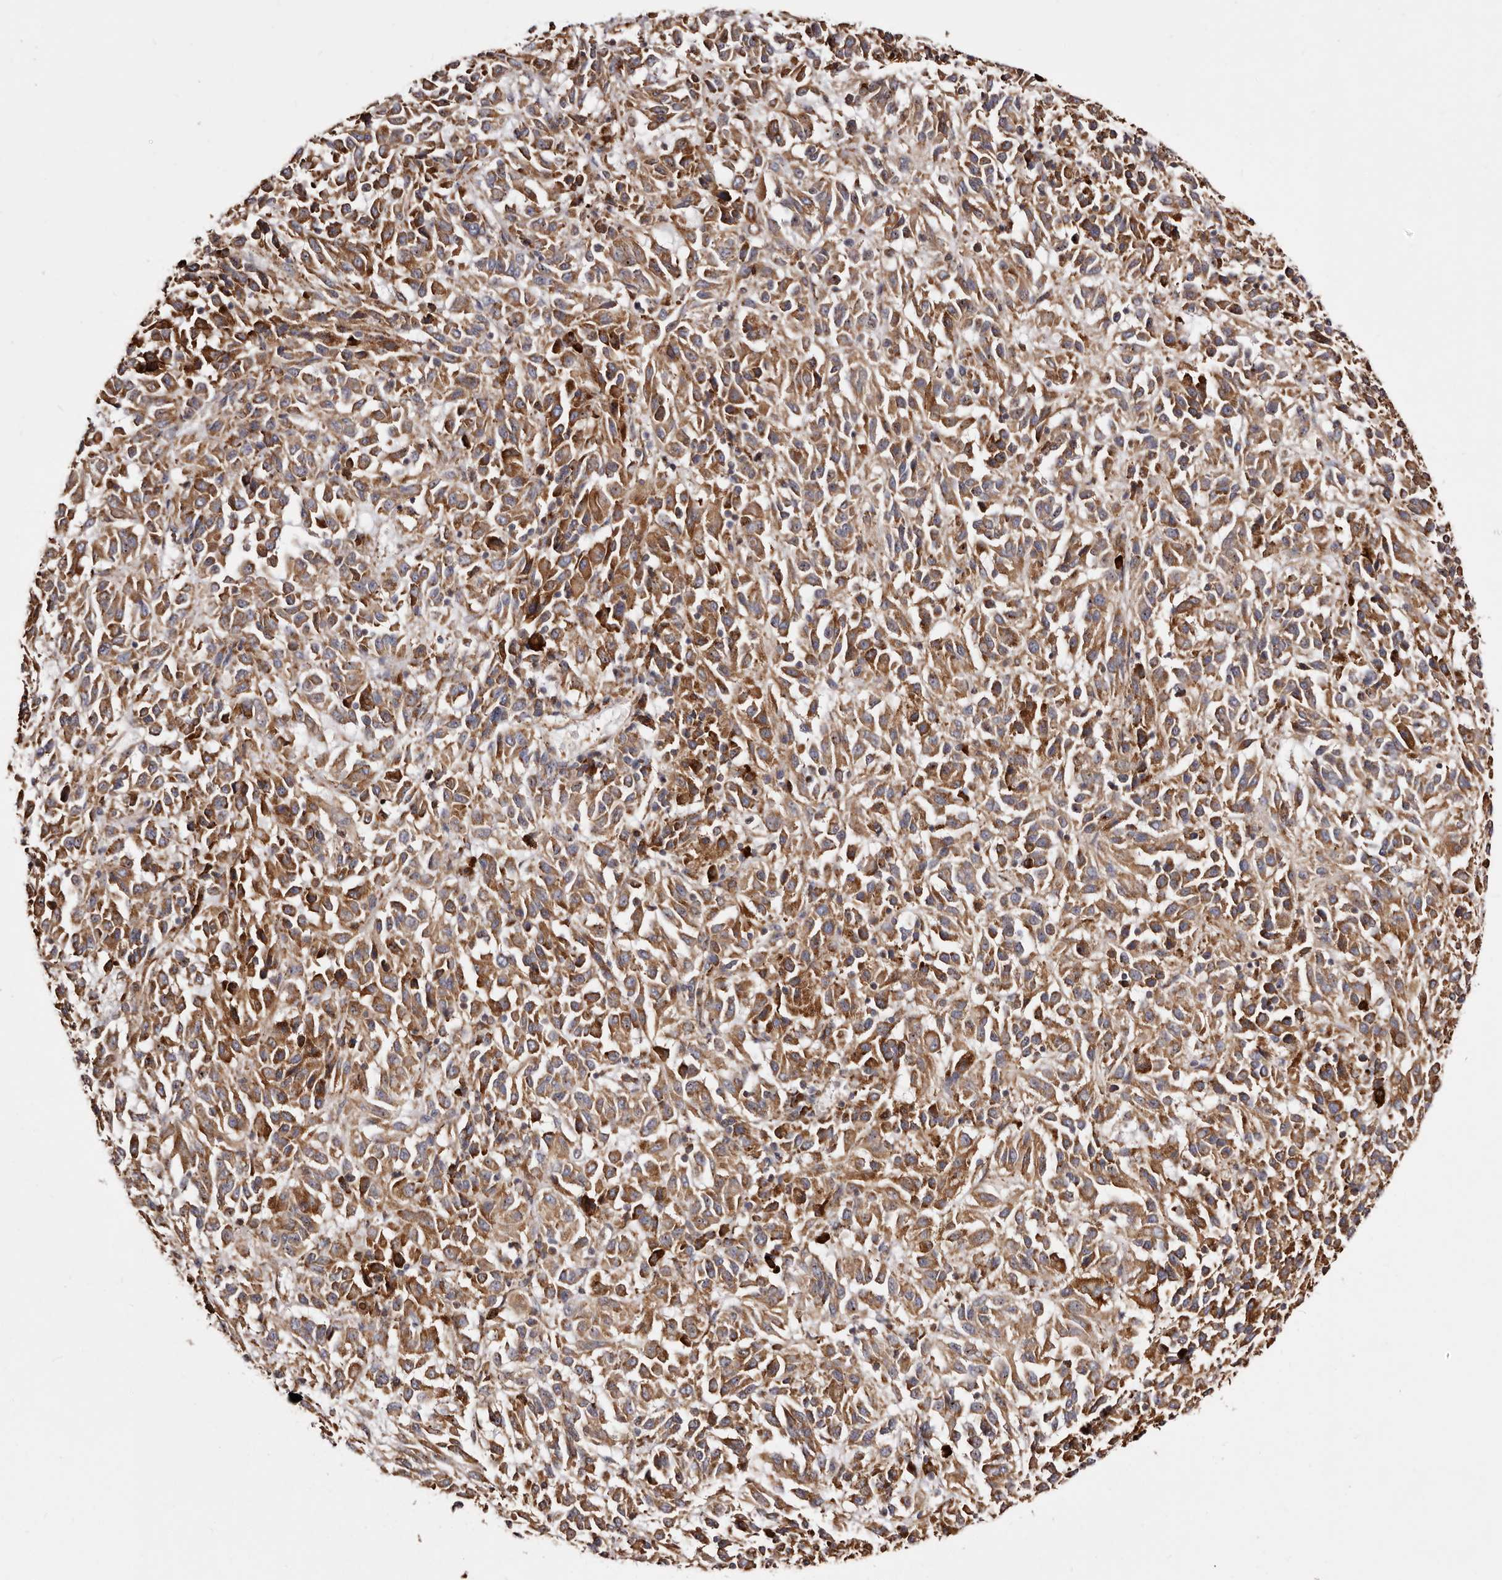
{"staining": {"intensity": "moderate", "quantity": ">75%", "location": "cytoplasmic/membranous"}, "tissue": "melanoma", "cell_type": "Tumor cells", "image_type": "cancer", "snomed": [{"axis": "morphology", "description": "Malignant melanoma, Metastatic site"}, {"axis": "topography", "description": "Lung"}], "caption": "Moderate cytoplasmic/membranous staining is appreciated in approximately >75% of tumor cells in malignant melanoma (metastatic site).", "gene": "ACBD6", "patient": {"sex": "male", "age": 64}}